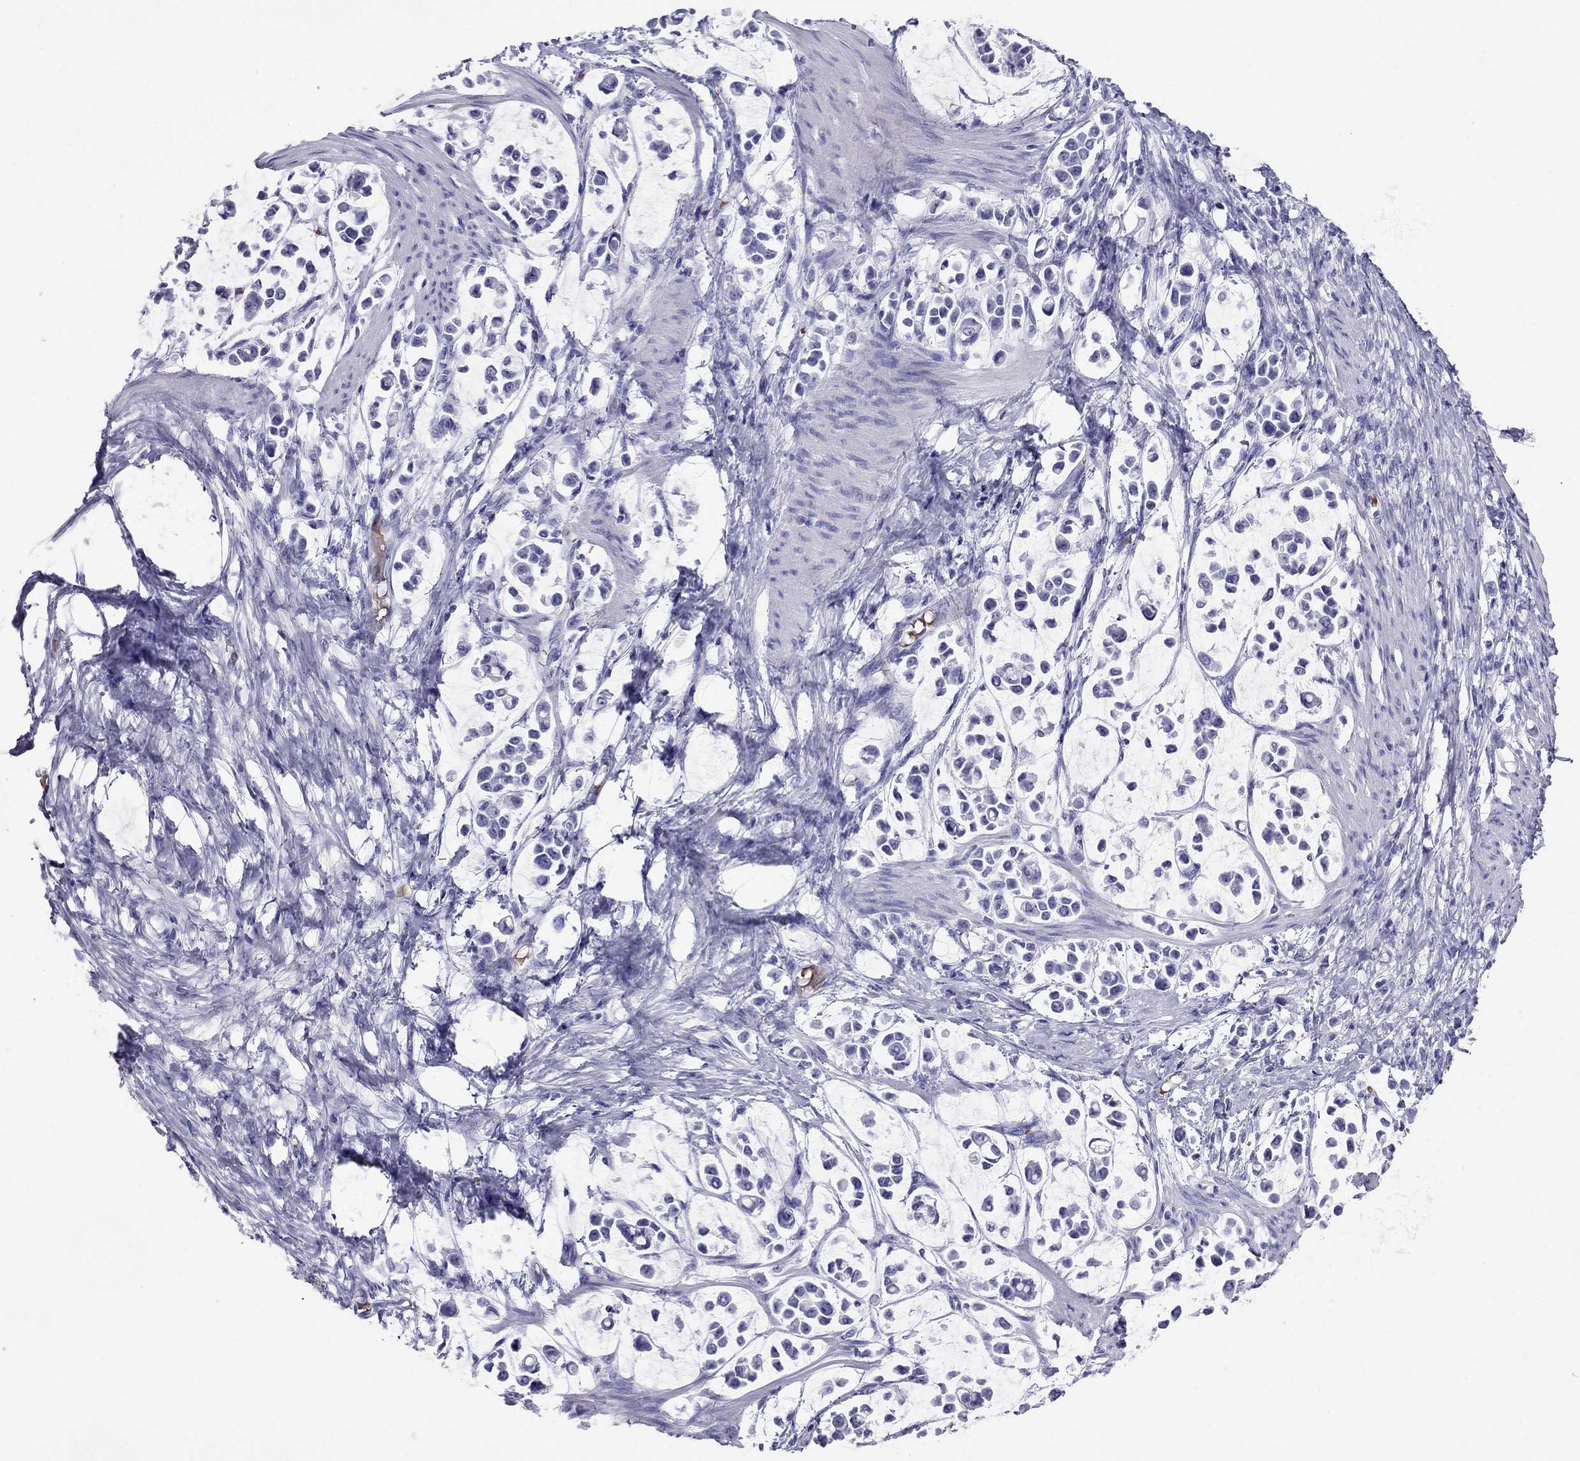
{"staining": {"intensity": "negative", "quantity": "none", "location": "none"}, "tissue": "stomach cancer", "cell_type": "Tumor cells", "image_type": "cancer", "snomed": [{"axis": "morphology", "description": "Adenocarcinoma, NOS"}, {"axis": "topography", "description": "Stomach"}], "caption": "A high-resolution micrograph shows IHC staining of stomach cancer, which reveals no significant positivity in tumor cells. (DAB IHC, high magnification).", "gene": "DNAAF6", "patient": {"sex": "male", "age": 82}}